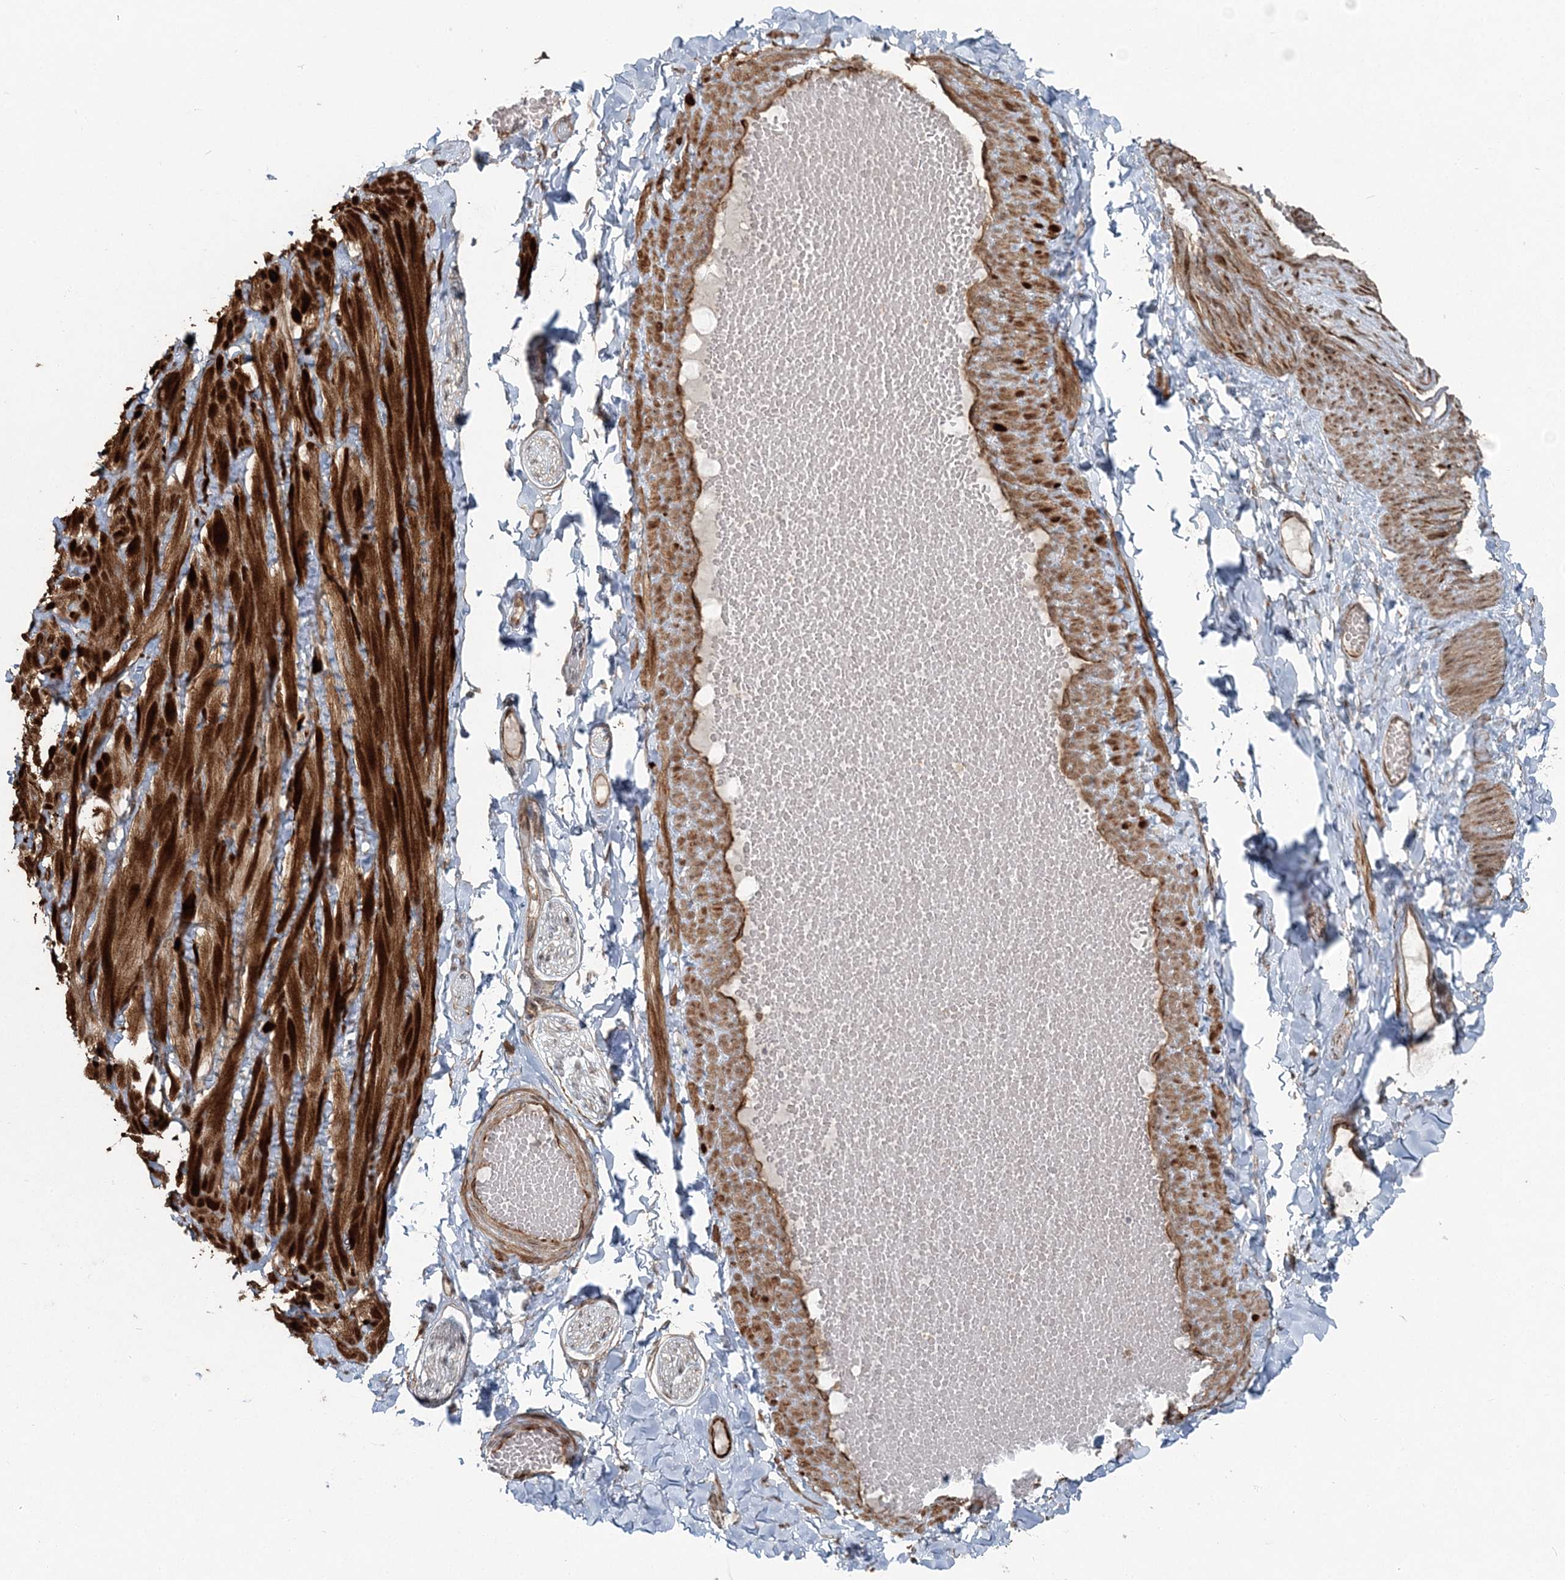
{"staining": {"intensity": "moderate", "quantity": ">75%", "location": "cytoplasmic/membranous"}, "tissue": "adipose tissue", "cell_type": "Adipocytes", "image_type": "normal", "snomed": [{"axis": "morphology", "description": "Normal tissue, NOS"}, {"axis": "topography", "description": "Adipose tissue"}, {"axis": "topography", "description": "Vascular tissue"}, {"axis": "topography", "description": "Peripheral nerve tissue"}], "caption": "Immunohistochemistry micrograph of benign adipose tissue stained for a protein (brown), which reveals medium levels of moderate cytoplasmic/membranous positivity in about >75% of adipocytes.", "gene": "FBXL17", "patient": {"sex": "male", "age": 25}}